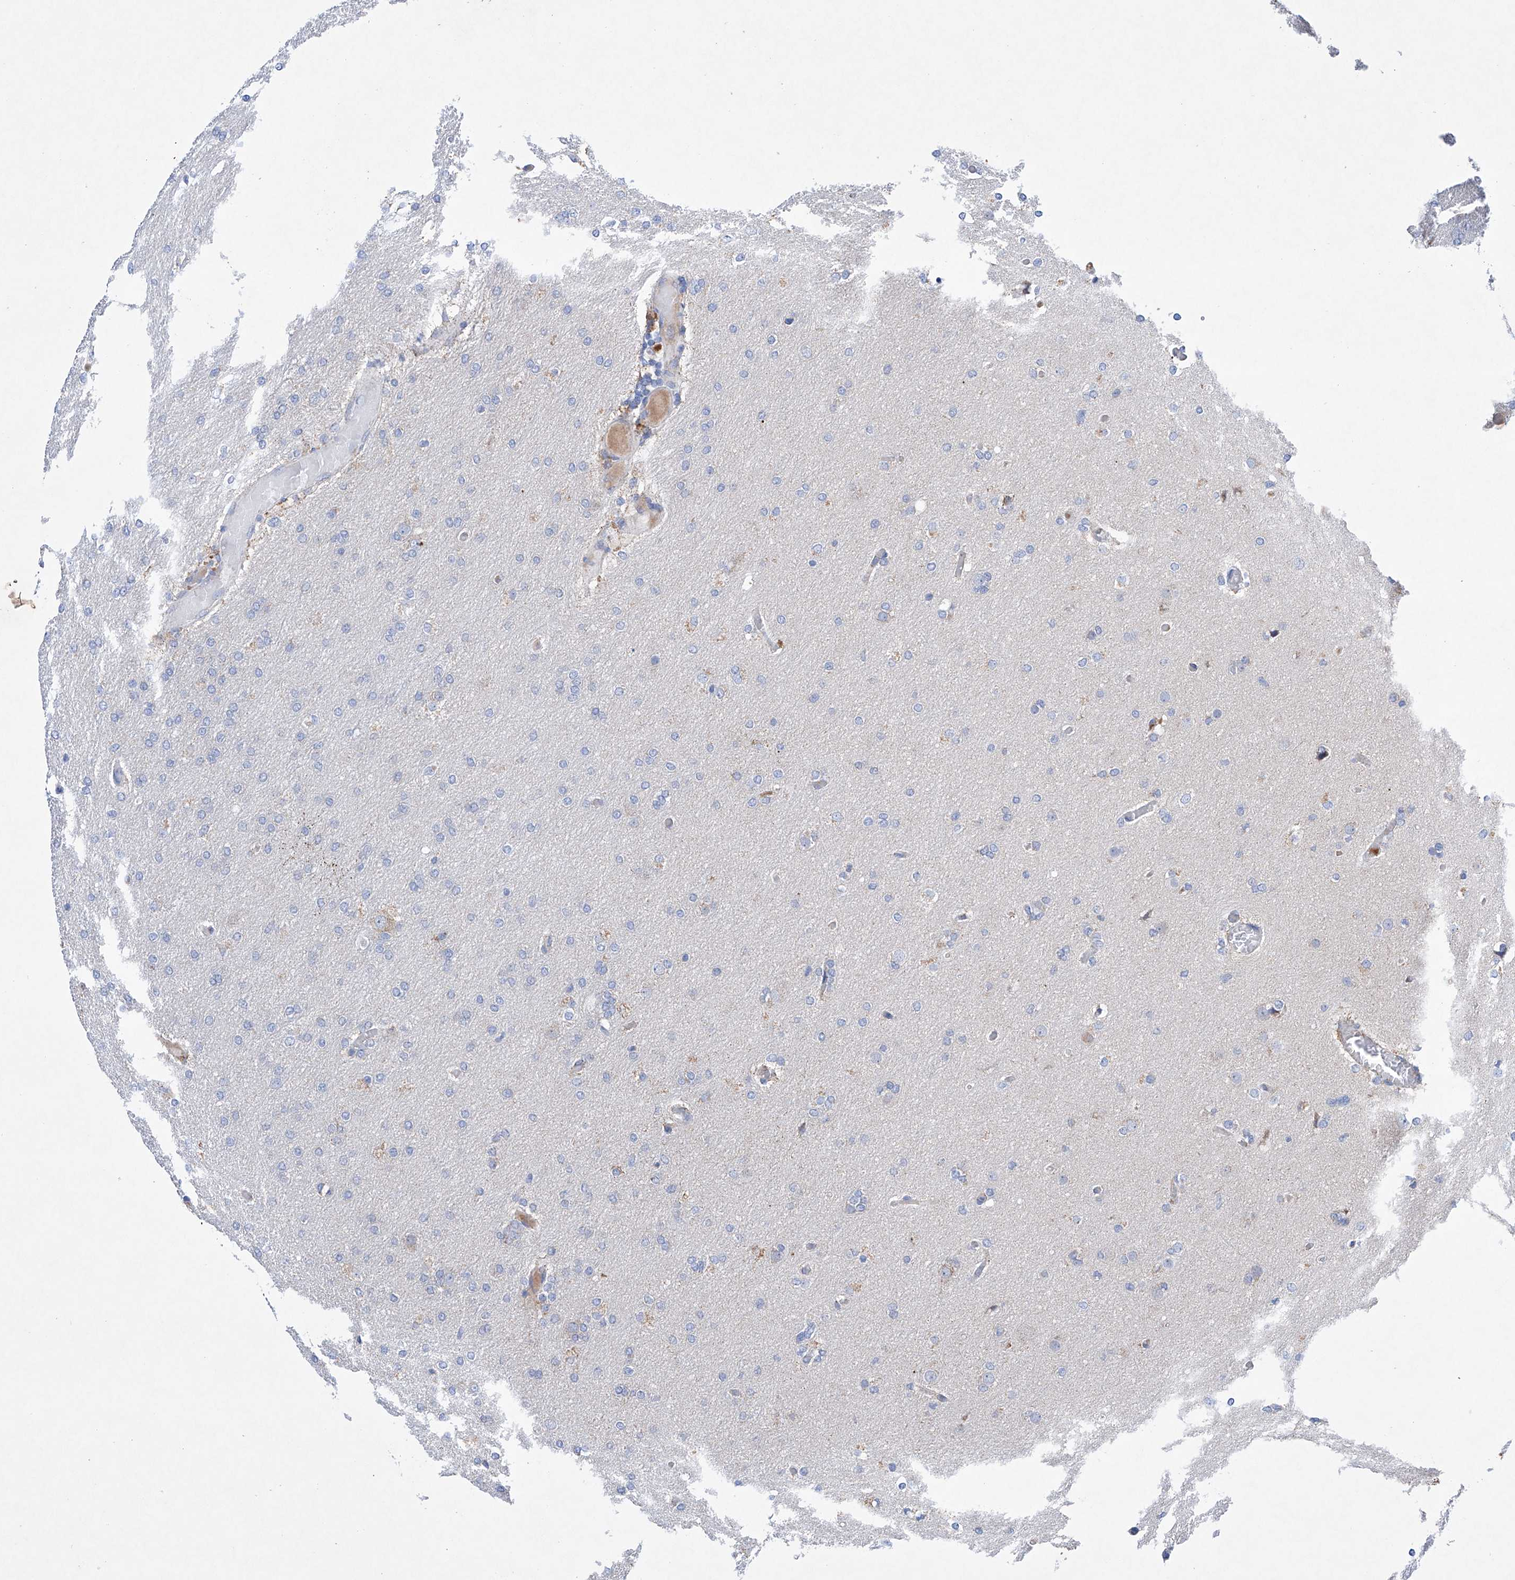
{"staining": {"intensity": "negative", "quantity": "none", "location": "none"}, "tissue": "glioma", "cell_type": "Tumor cells", "image_type": "cancer", "snomed": [{"axis": "morphology", "description": "Glioma, malignant, High grade"}, {"axis": "topography", "description": "Cerebral cortex"}], "caption": "The immunohistochemistry (IHC) micrograph has no significant staining in tumor cells of glioma tissue.", "gene": "NRROS", "patient": {"sex": "female", "age": 36}}